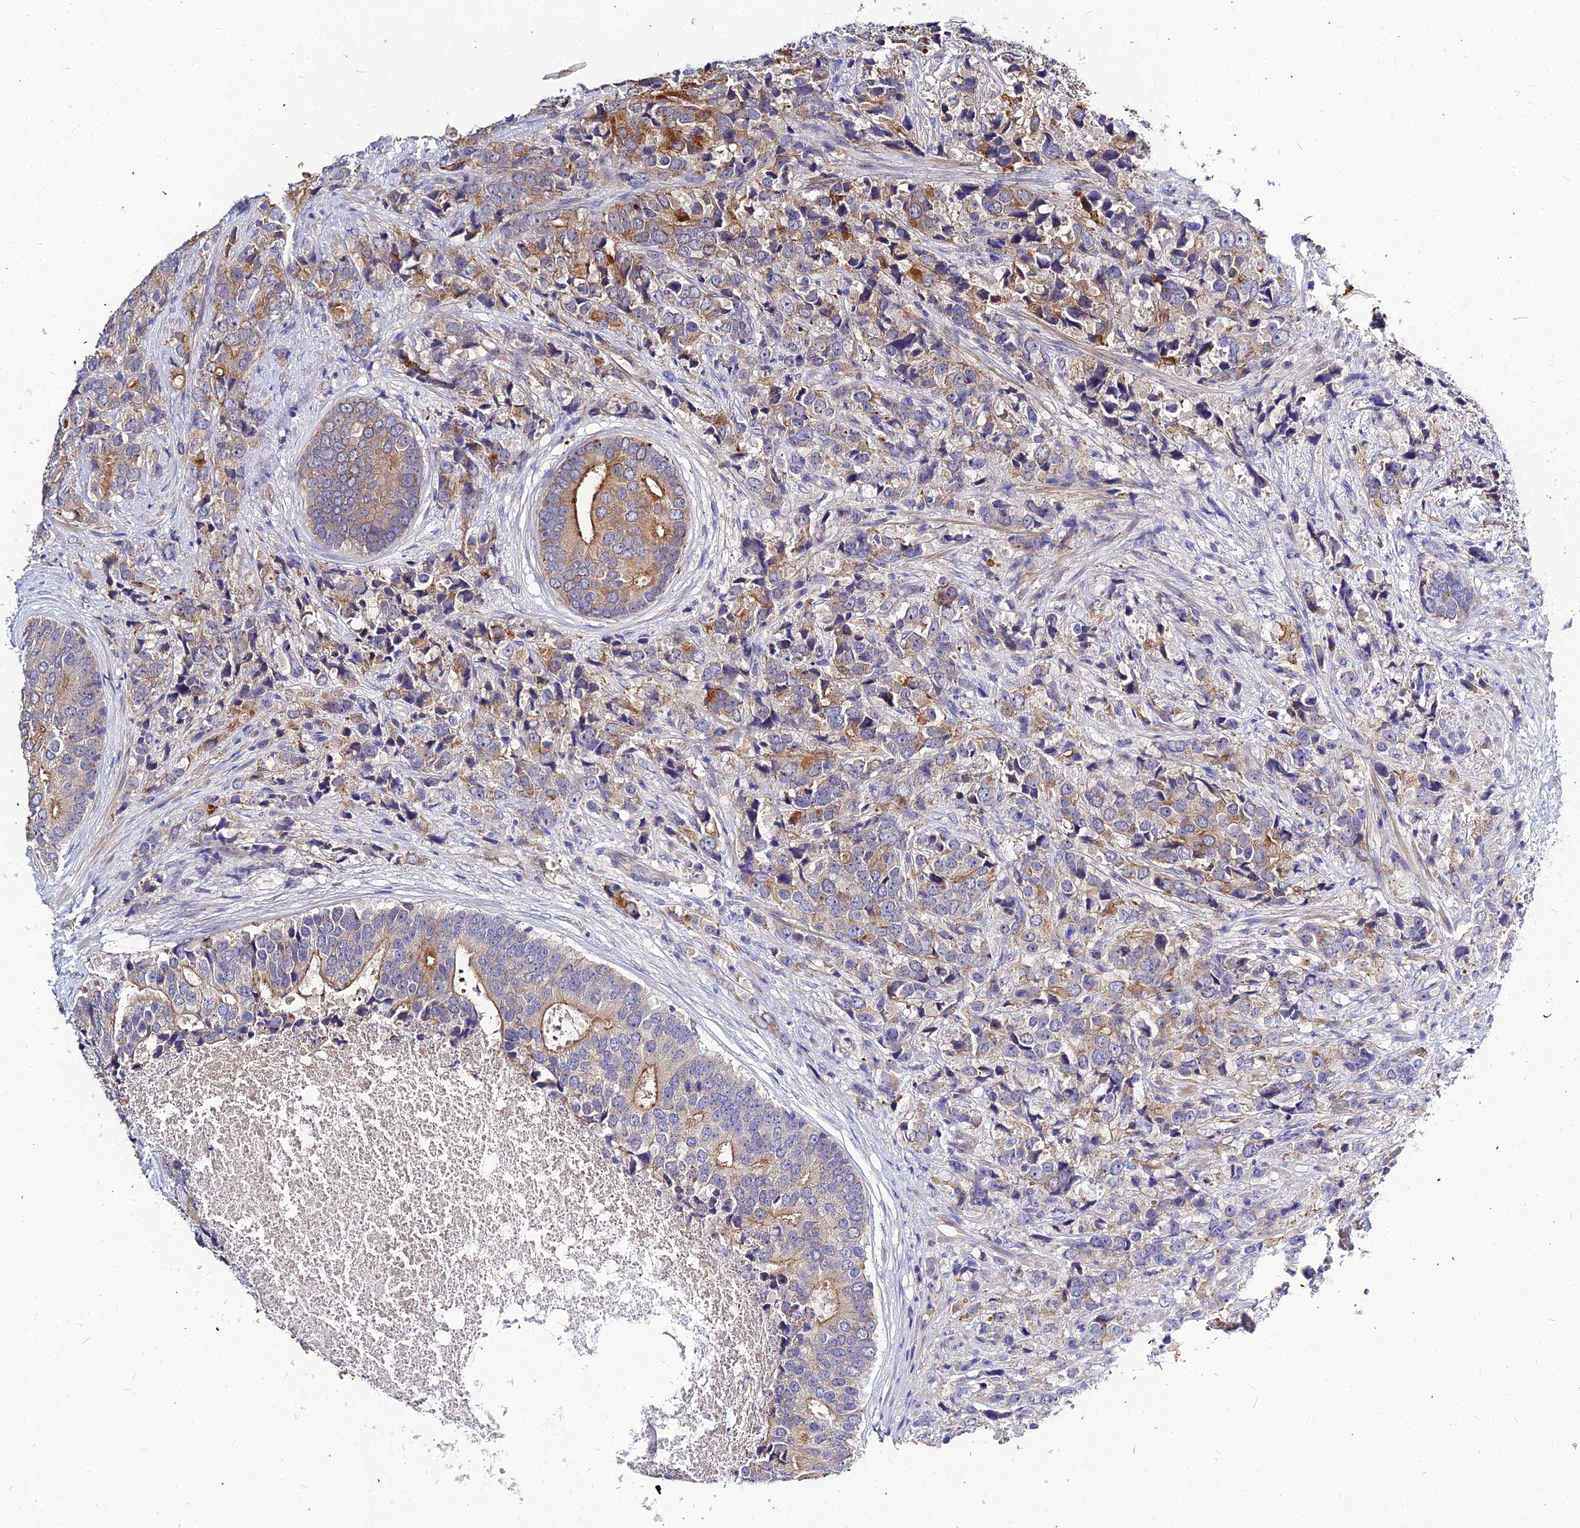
{"staining": {"intensity": "moderate", "quantity": "<25%", "location": "cytoplasmic/membranous"}, "tissue": "prostate cancer", "cell_type": "Tumor cells", "image_type": "cancer", "snomed": [{"axis": "morphology", "description": "Adenocarcinoma, High grade"}, {"axis": "topography", "description": "Prostate"}], "caption": "Prostate cancer (high-grade adenocarcinoma) tissue exhibits moderate cytoplasmic/membranous expression in about <25% of tumor cells, visualized by immunohistochemistry.", "gene": "DMRTA1", "patient": {"sex": "male", "age": 62}}